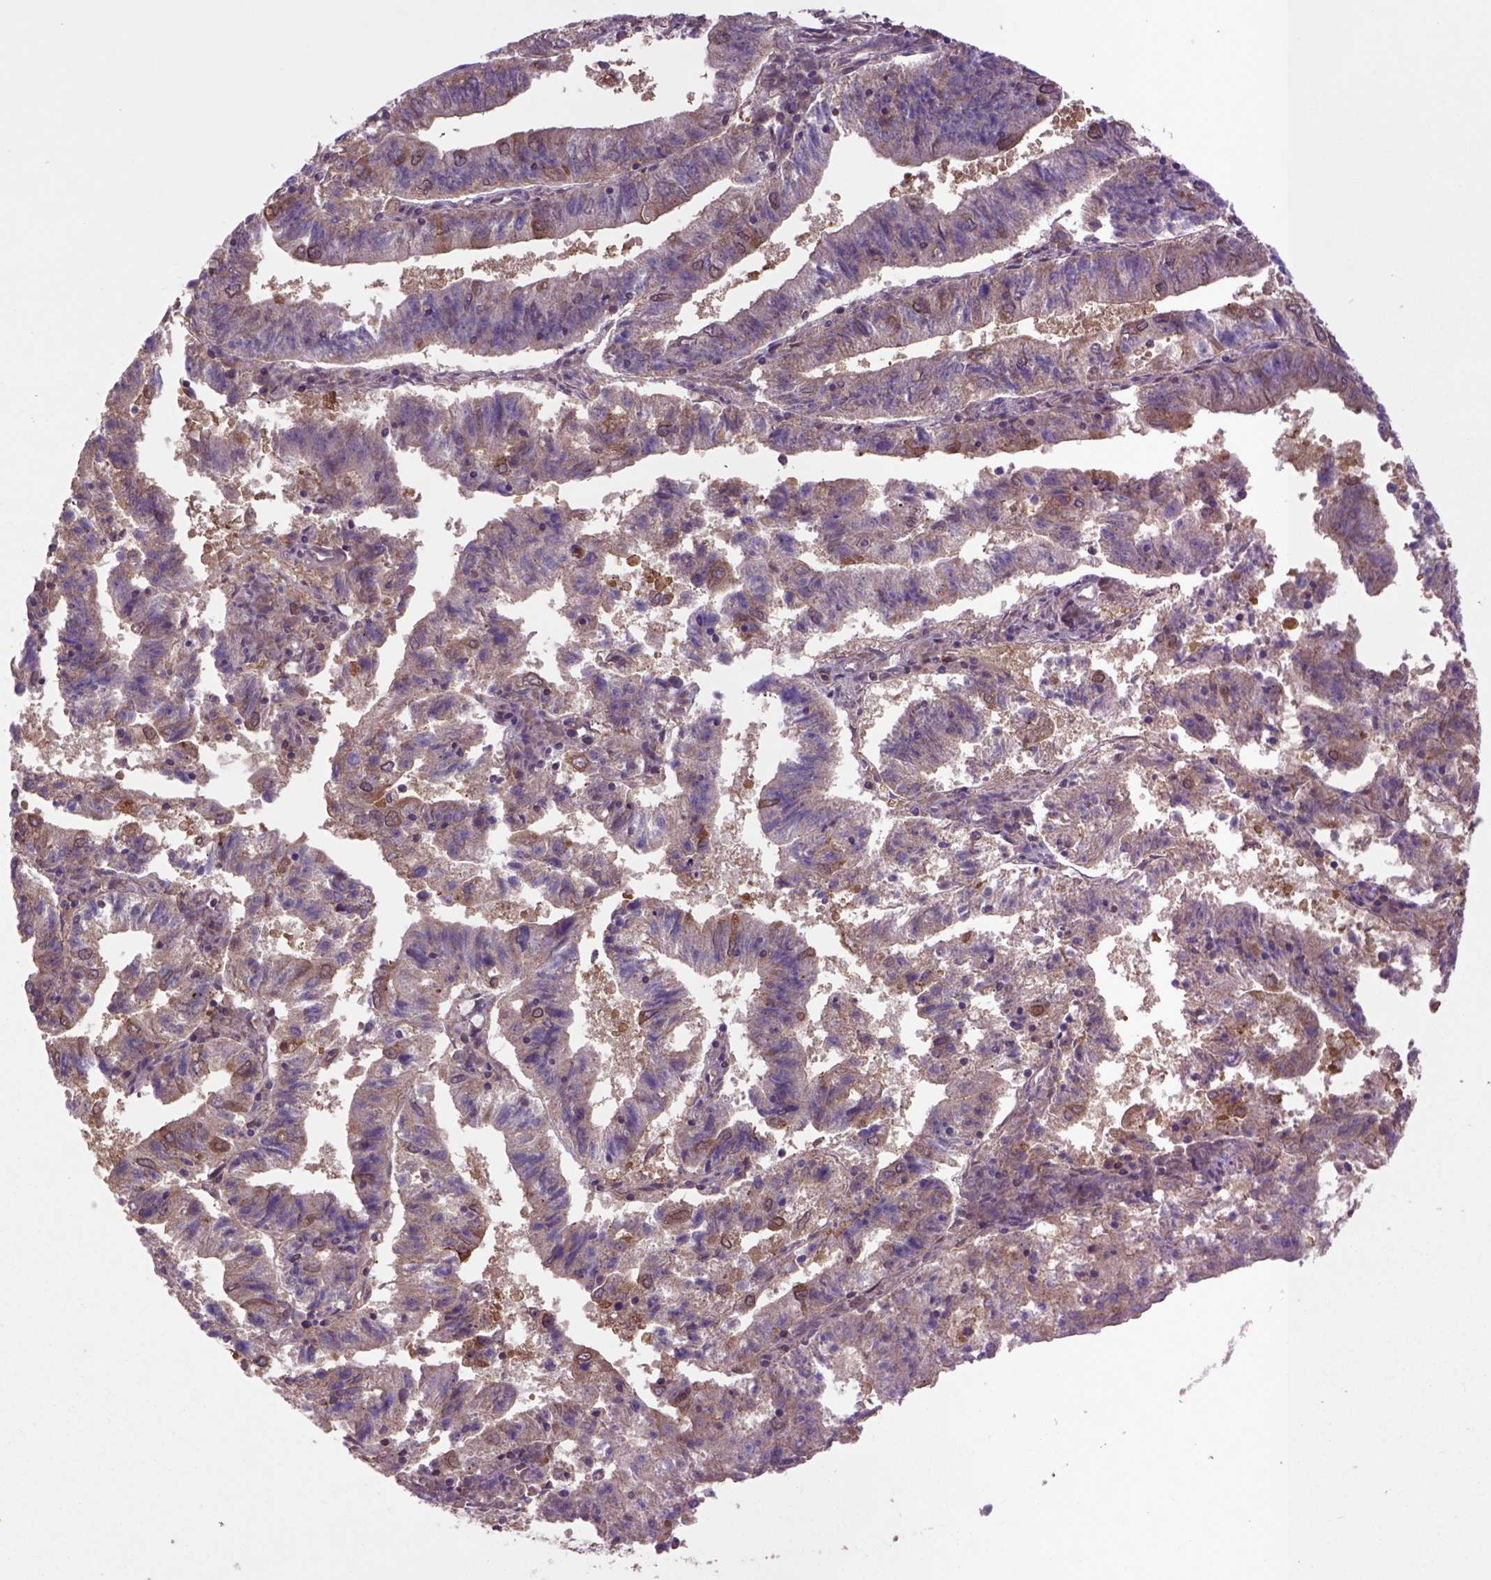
{"staining": {"intensity": "moderate", "quantity": ">75%", "location": "cytoplasmic/membranous"}, "tissue": "endometrial cancer", "cell_type": "Tumor cells", "image_type": "cancer", "snomed": [{"axis": "morphology", "description": "Adenocarcinoma, NOS"}, {"axis": "topography", "description": "Endometrium"}], "caption": "Endometrial cancer (adenocarcinoma) stained for a protein (brown) shows moderate cytoplasmic/membranous positive expression in approximately >75% of tumor cells.", "gene": "HSPBP1", "patient": {"sex": "female", "age": 82}}